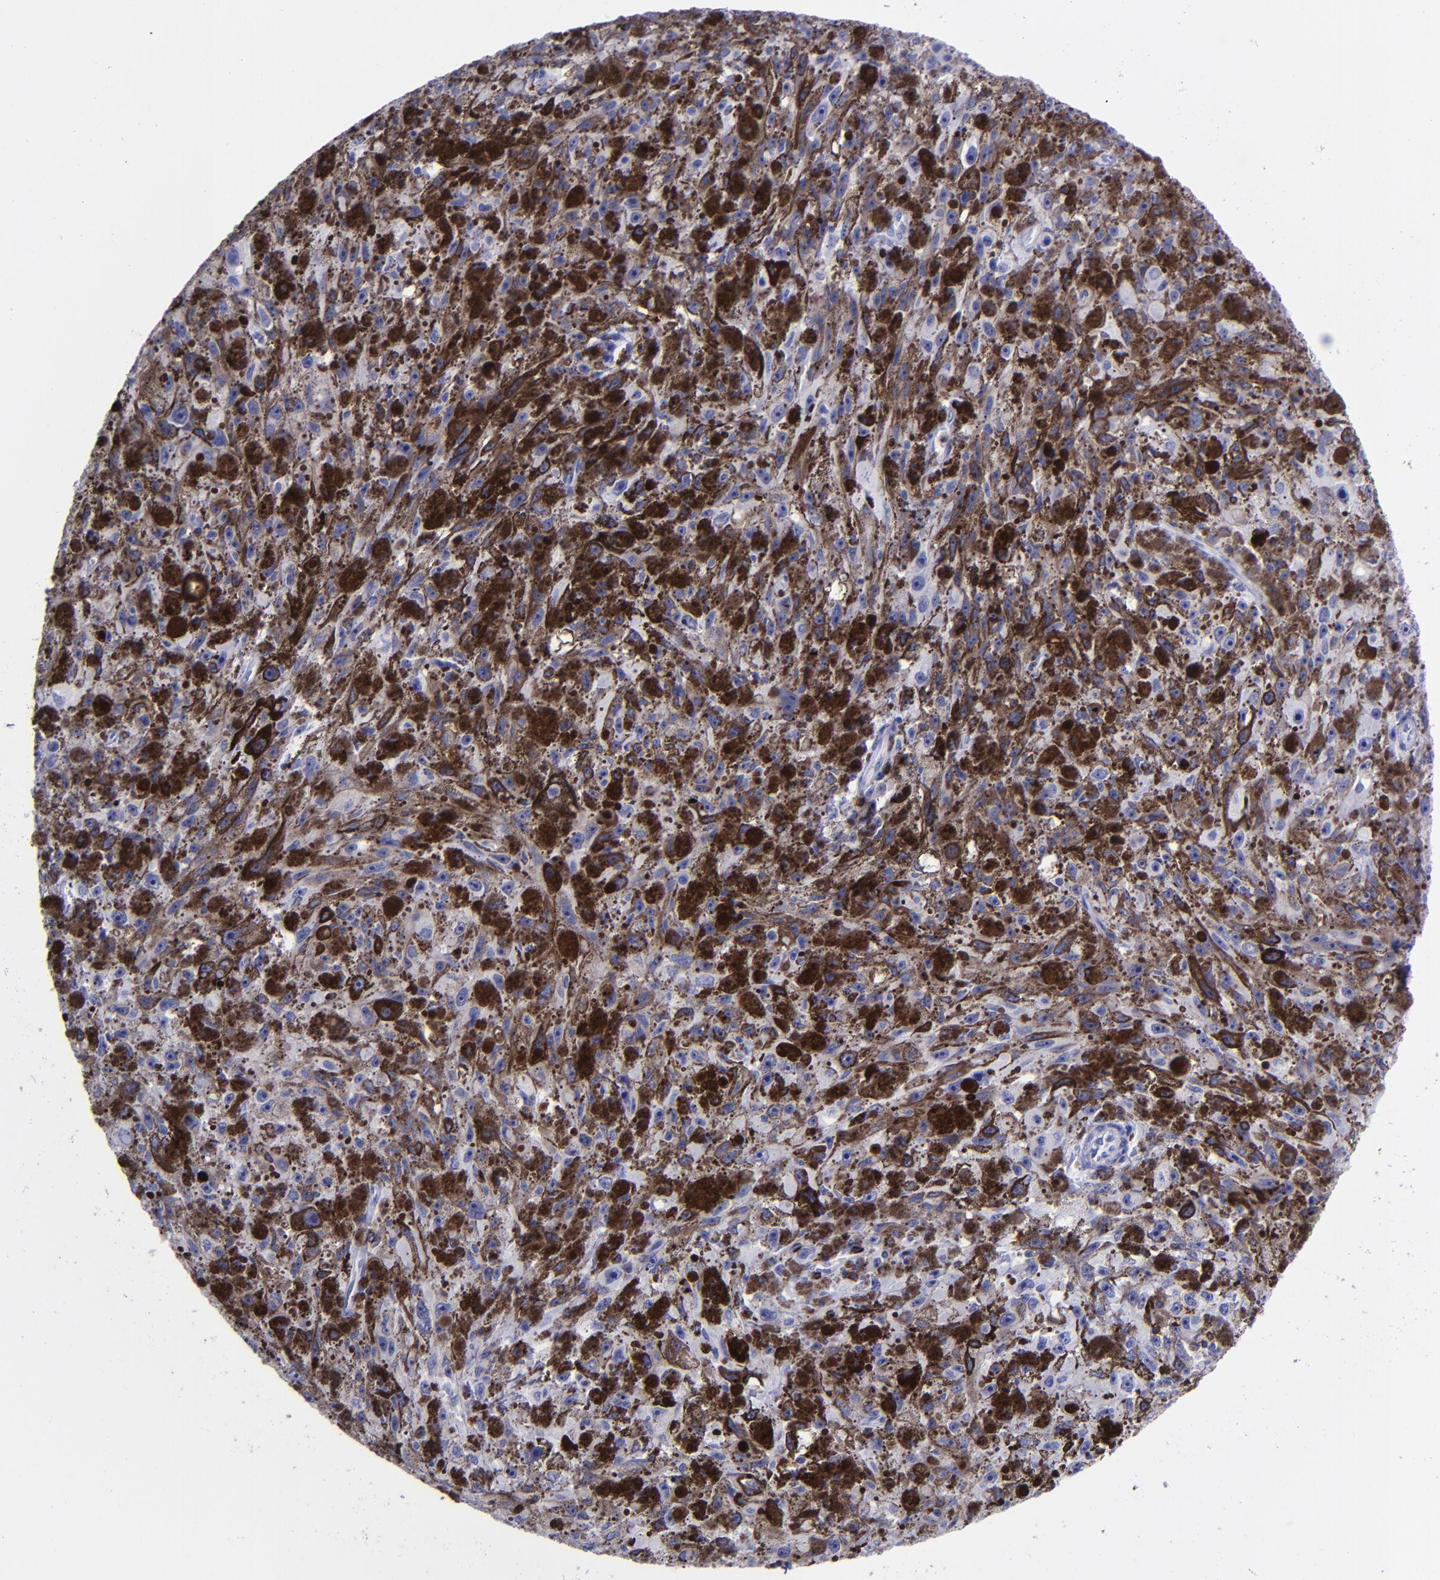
{"staining": {"intensity": "negative", "quantity": "none", "location": "none"}, "tissue": "melanoma", "cell_type": "Tumor cells", "image_type": "cancer", "snomed": [{"axis": "morphology", "description": "Malignant melanoma, NOS"}, {"axis": "topography", "description": "Skin"}], "caption": "This is an immunohistochemistry (IHC) micrograph of malignant melanoma. There is no expression in tumor cells.", "gene": "CD6", "patient": {"sex": "female", "age": 104}}